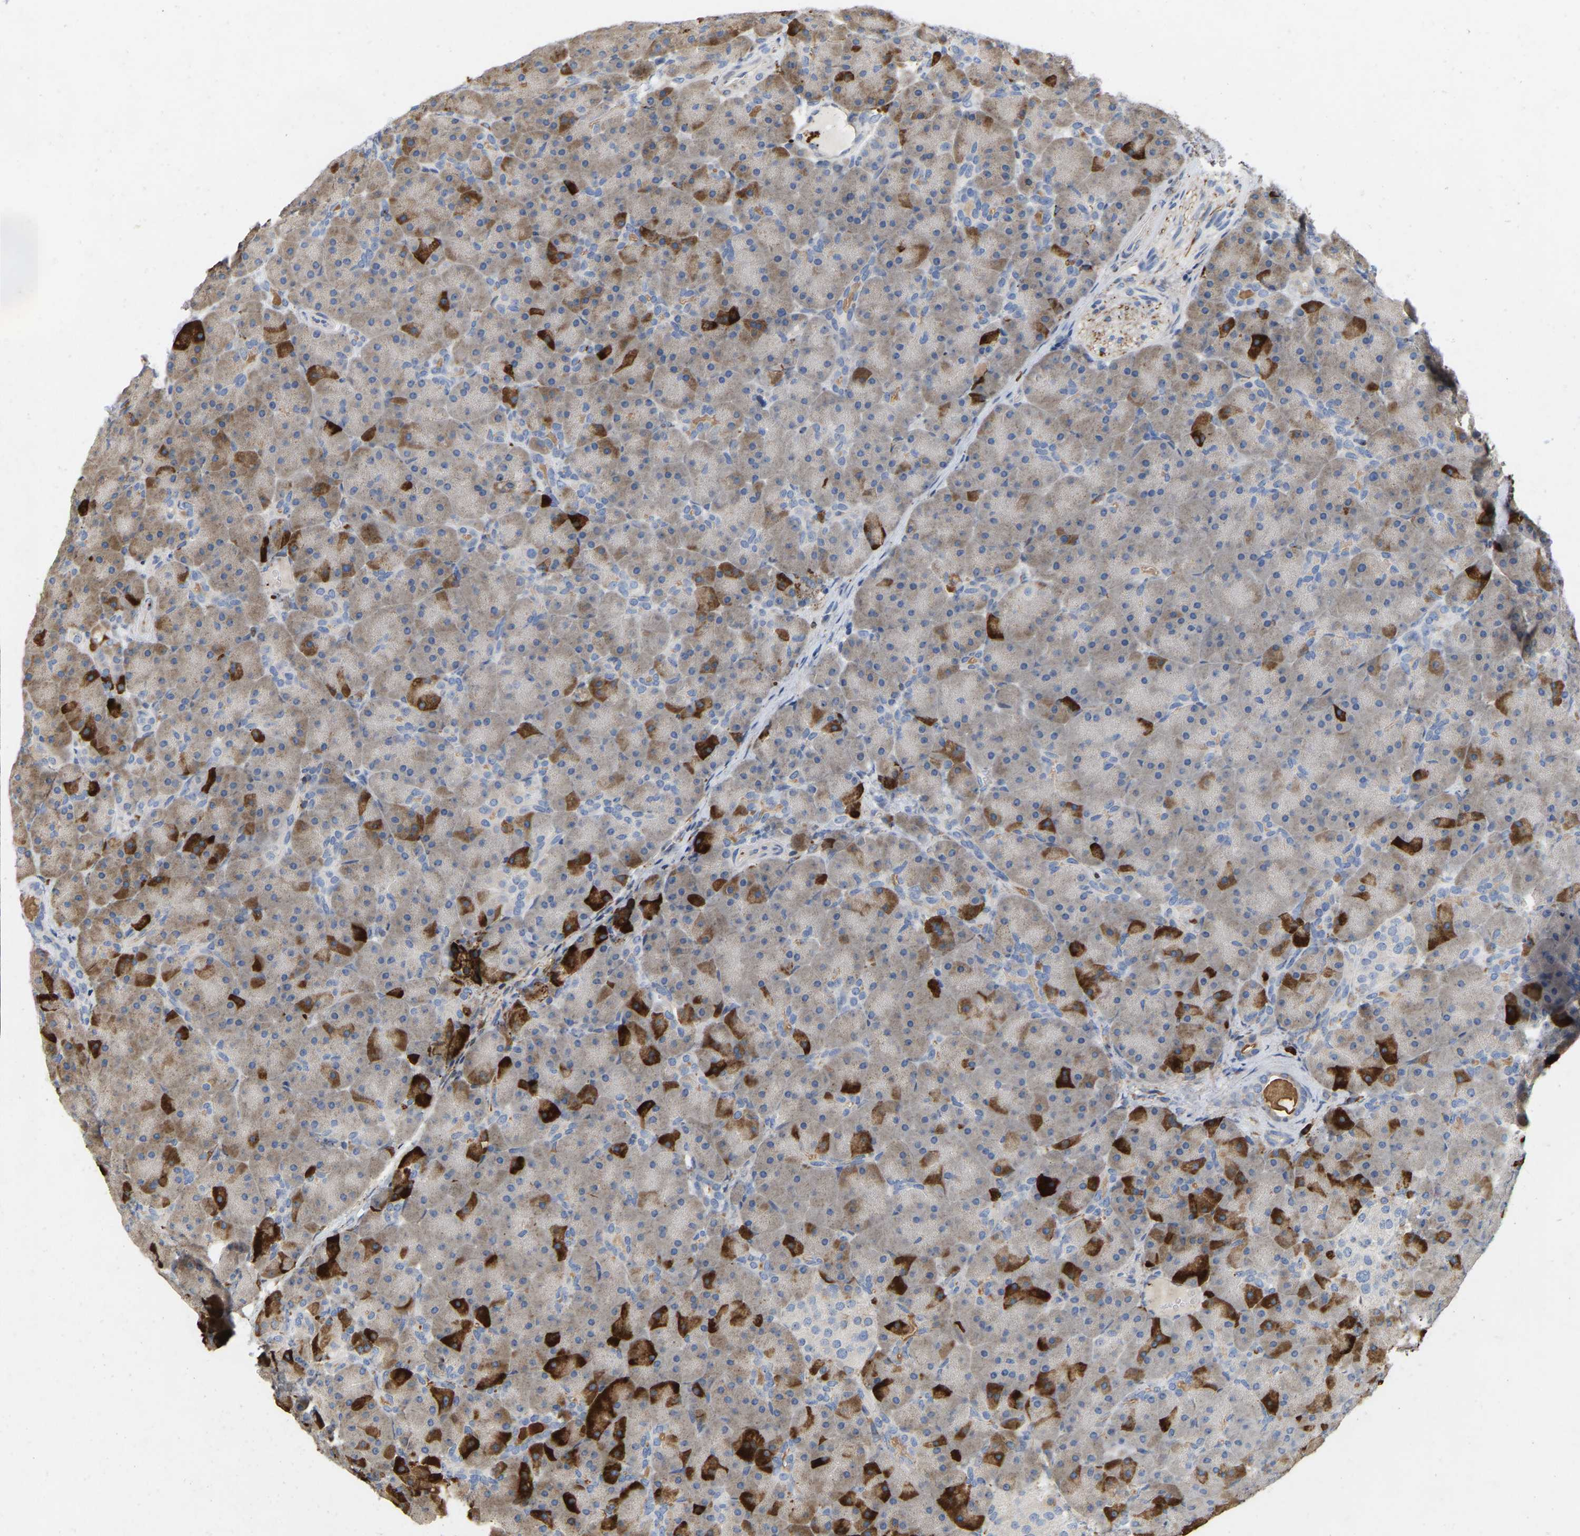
{"staining": {"intensity": "strong", "quantity": "<25%", "location": "cytoplasmic/membranous"}, "tissue": "pancreas", "cell_type": "Exocrine glandular cells", "image_type": "normal", "snomed": [{"axis": "morphology", "description": "Normal tissue, NOS"}, {"axis": "topography", "description": "Pancreas"}], "caption": "The micrograph shows immunohistochemical staining of normal pancreas. There is strong cytoplasmic/membranous positivity is present in approximately <25% of exocrine glandular cells. The staining was performed using DAB to visualize the protein expression in brown, while the nuclei were stained in blue with hematoxylin (Magnification: 20x).", "gene": "RHEB", "patient": {"sex": "male", "age": 66}}